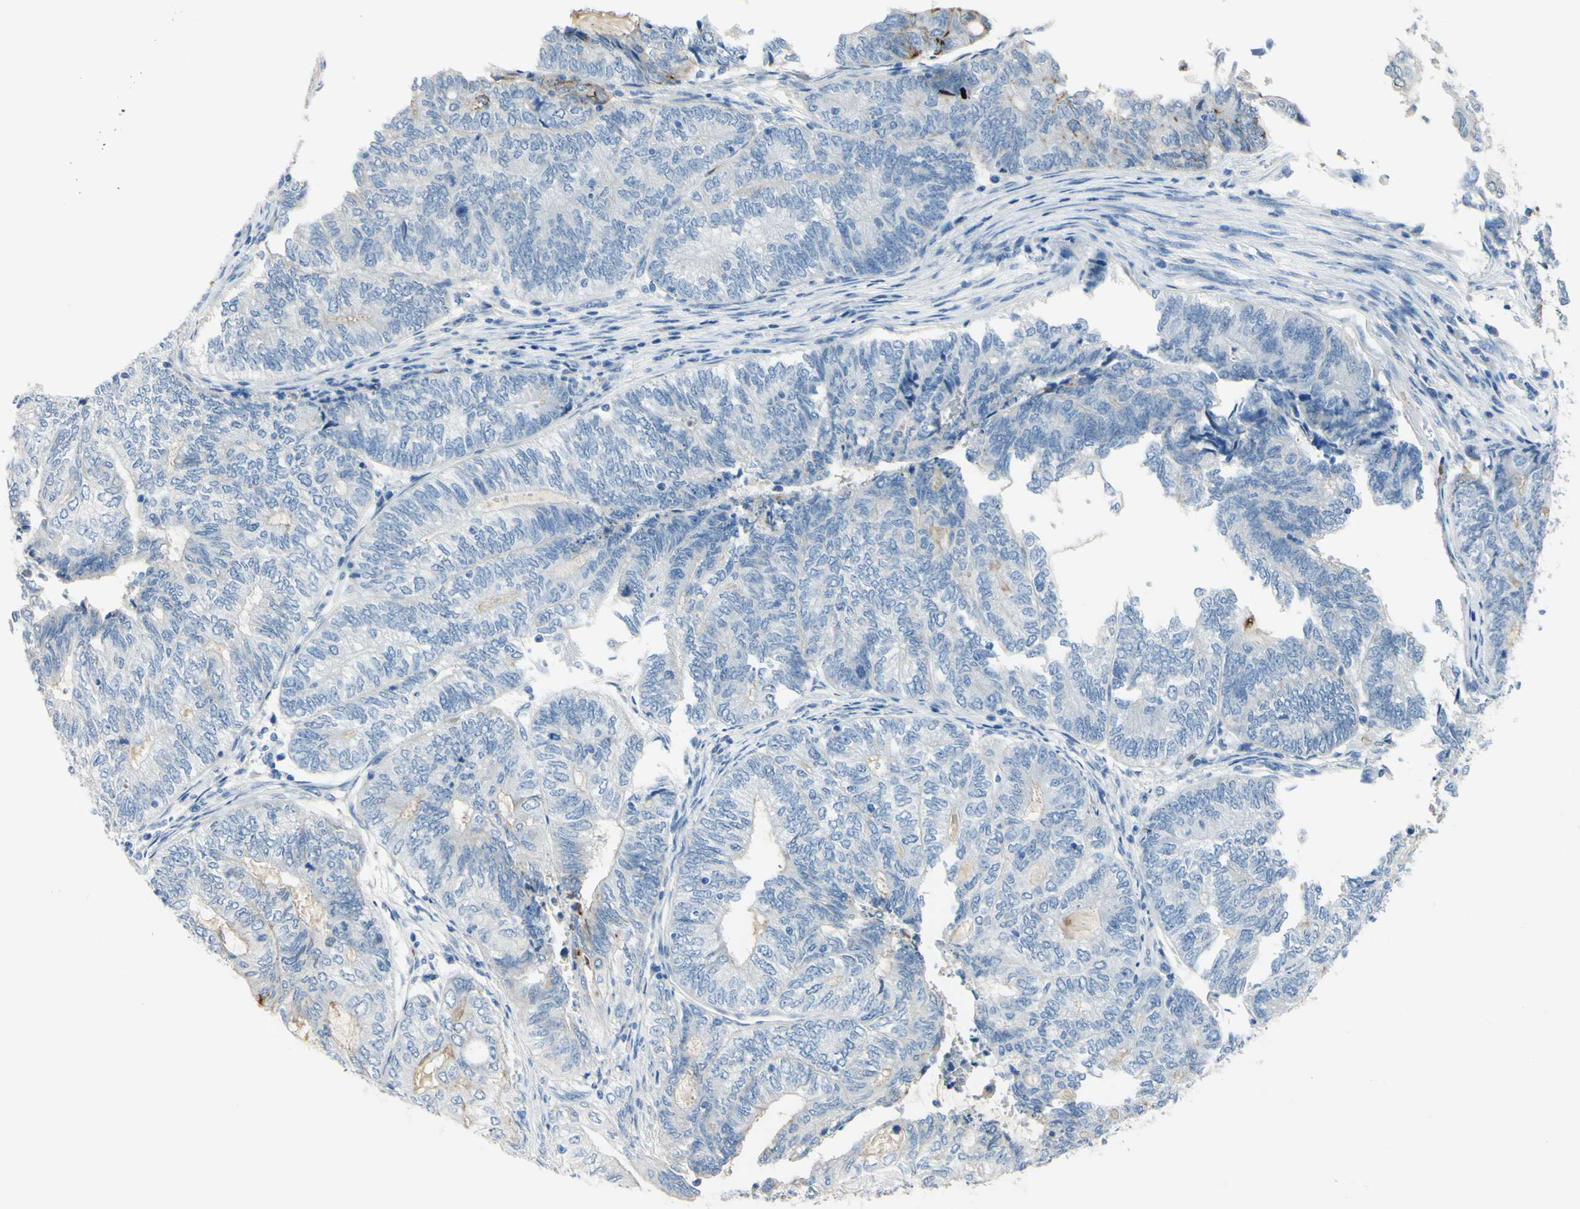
{"staining": {"intensity": "moderate", "quantity": "<25%", "location": "cytoplasmic/membranous"}, "tissue": "endometrial cancer", "cell_type": "Tumor cells", "image_type": "cancer", "snomed": [{"axis": "morphology", "description": "Adenocarcinoma, NOS"}, {"axis": "topography", "description": "Uterus"}, {"axis": "topography", "description": "Endometrium"}], "caption": "Protein positivity by immunohistochemistry displays moderate cytoplasmic/membranous staining in approximately <25% of tumor cells in endometrial adenocarcinoma.", "gene": "ZNF557", "patient": {"sex": "female", "age": 70}}